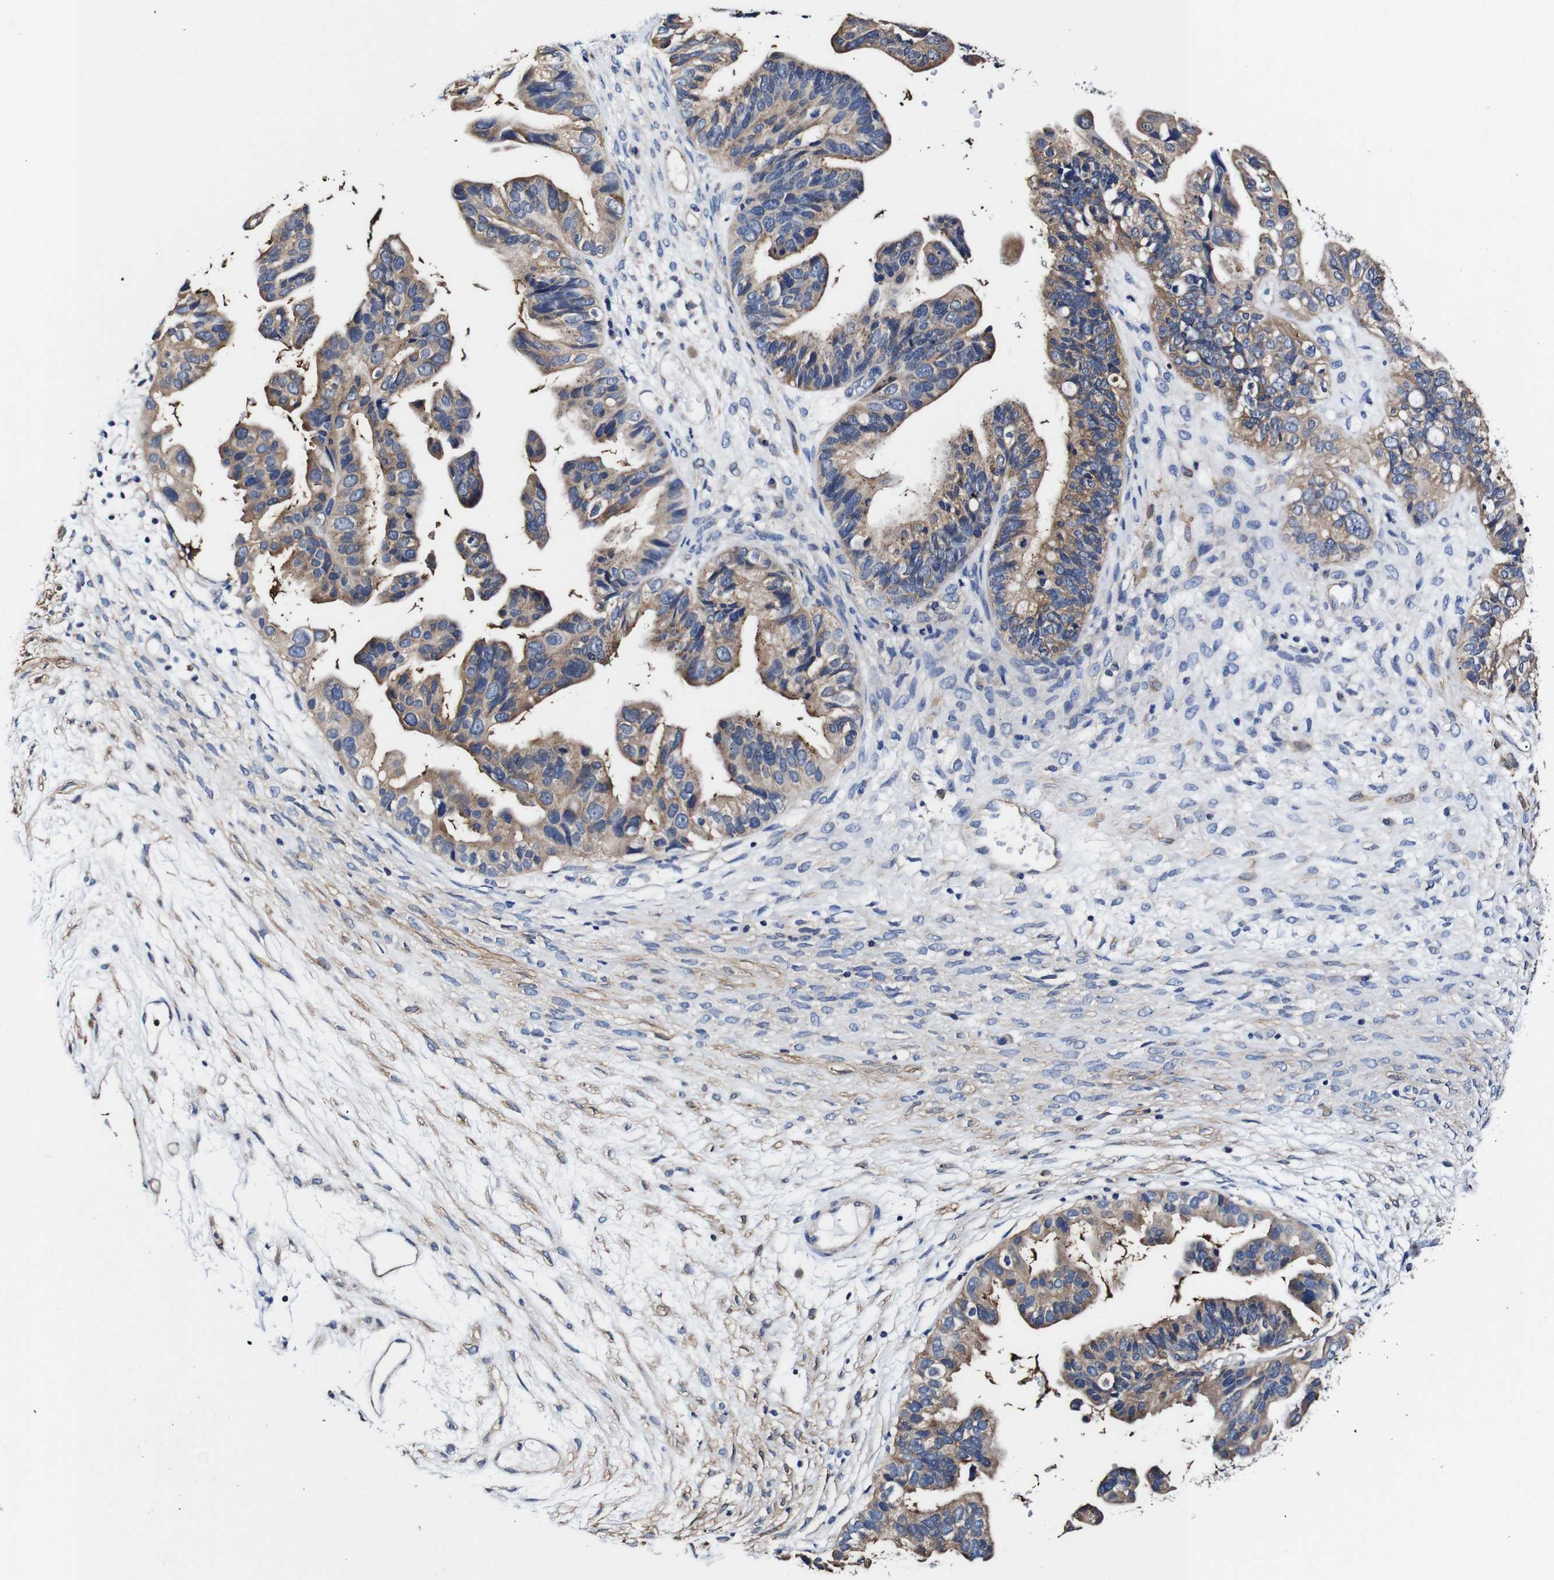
{"staining": {"intensity": "weak", "quantity": ">75%", "location": "cytoplasmic/membranous"}, "tissue": "ovarian cancer", "cell_type": "Tumor cells", "image_type": "cancer", "snomed": [{"axis": "morphology", "description": "Cystadenocarcinoma, serous, NOS"}, {"axis": "topography", "description": "Ovary"}], "caption": "Human serous cystadenocarcinoma (ovarian) stained with a brown dye displays weak cytoplasmic/membranous positive positivity in approximately >75% of tumor cells.", "gene": "PDCD6IP", "patient": {"sex": "female", "age": 56}}